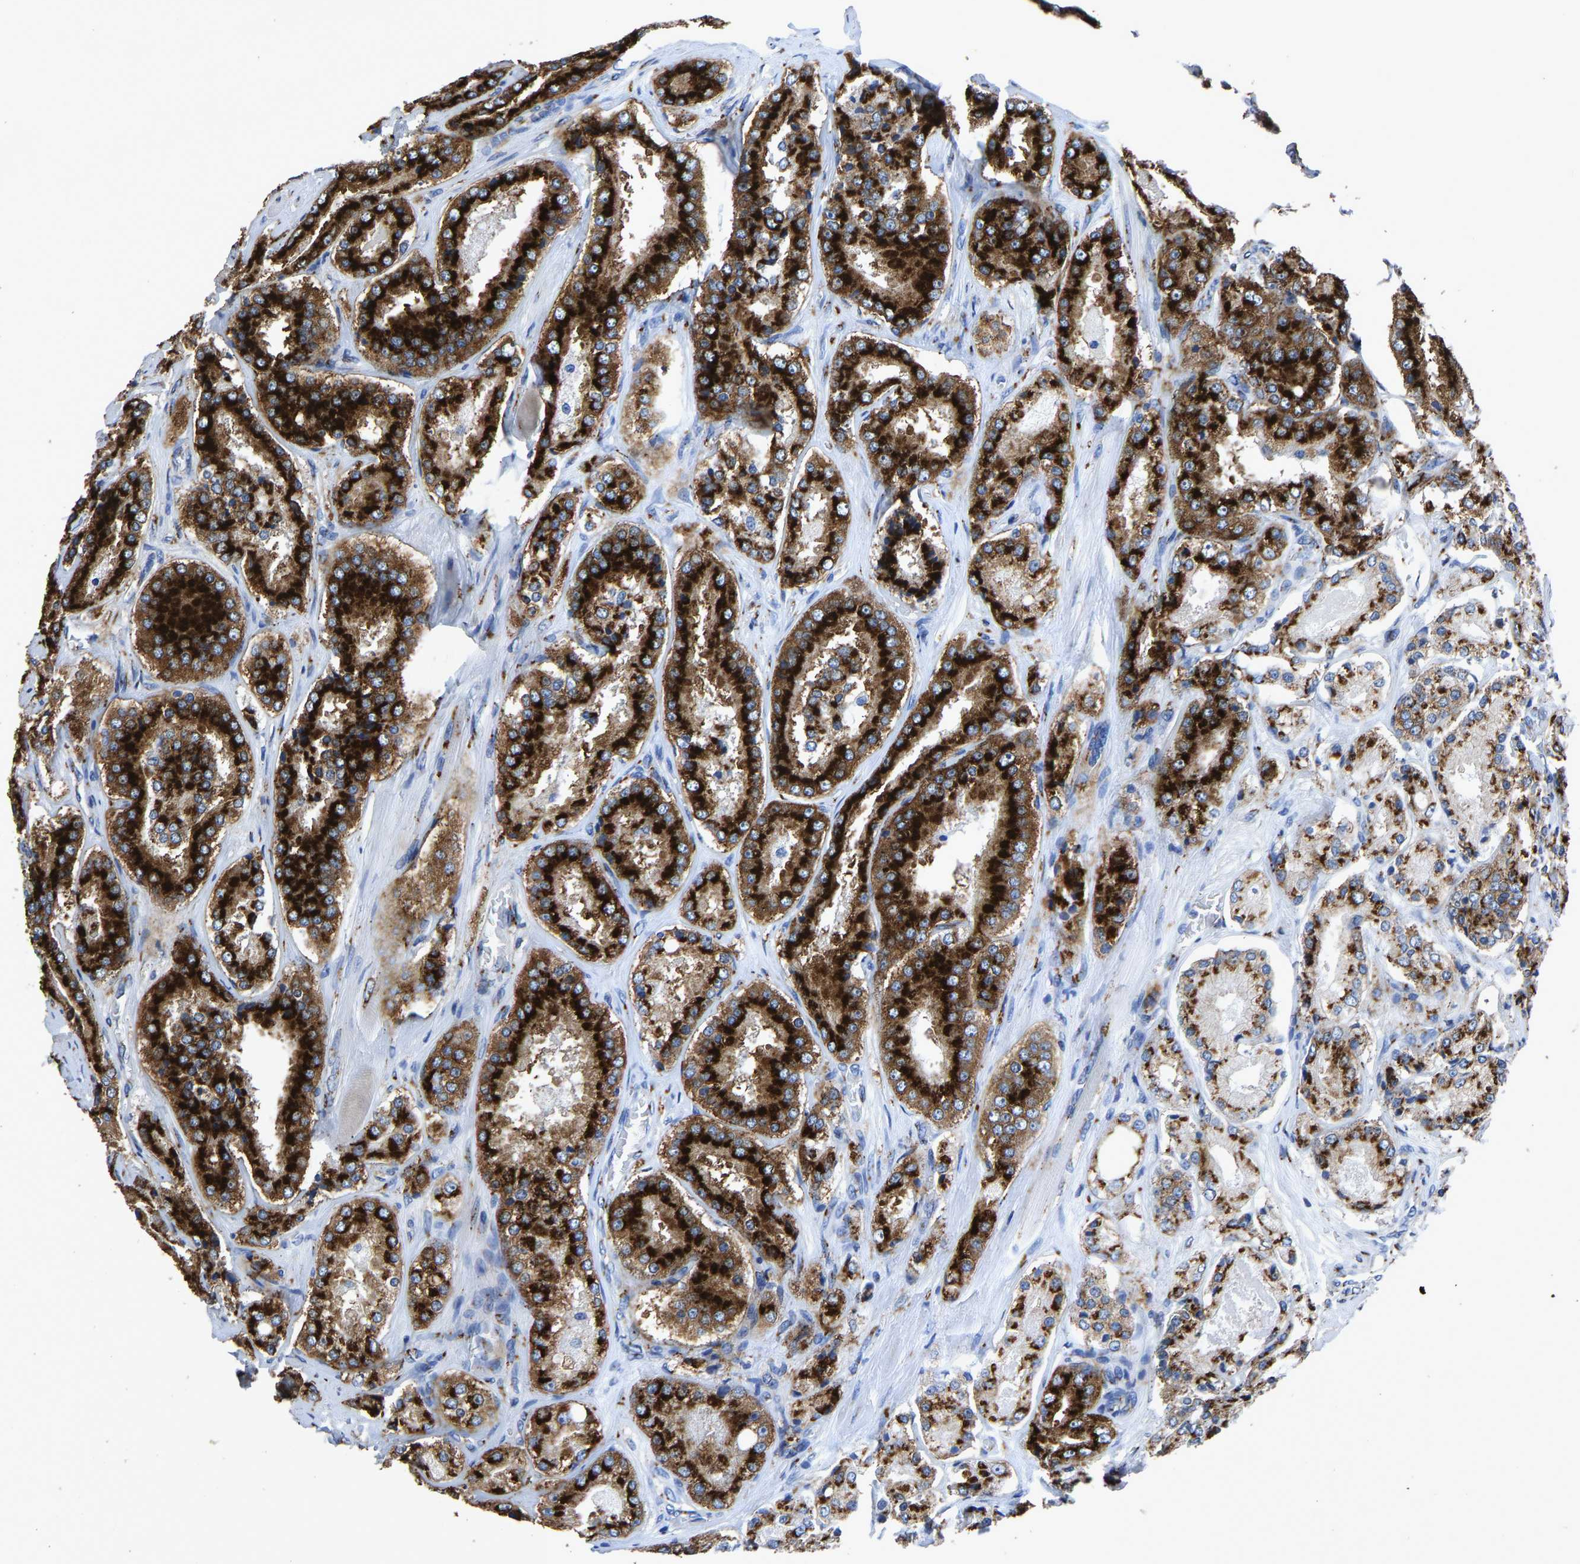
{"staining": {"intensity": "strong", "quantity": ">75%", "location": "cytoplasmic/membranous"}, "tissue": "prostate cancer", "cell_type": "Tumor cells", "image_type": "cancer", "snomed": [{"axis": "morphology", "description": "Adenocarcinoma, High grade"}, {"axis": "topography", "description": "Prostate"}], "caption": "High-grade adenocarcinoma (prostate) stained with a protein marker reveals strong staining in tumor cells.", "gene": "TMEM87A", "patient": {"sex": "male", "age": 65}}